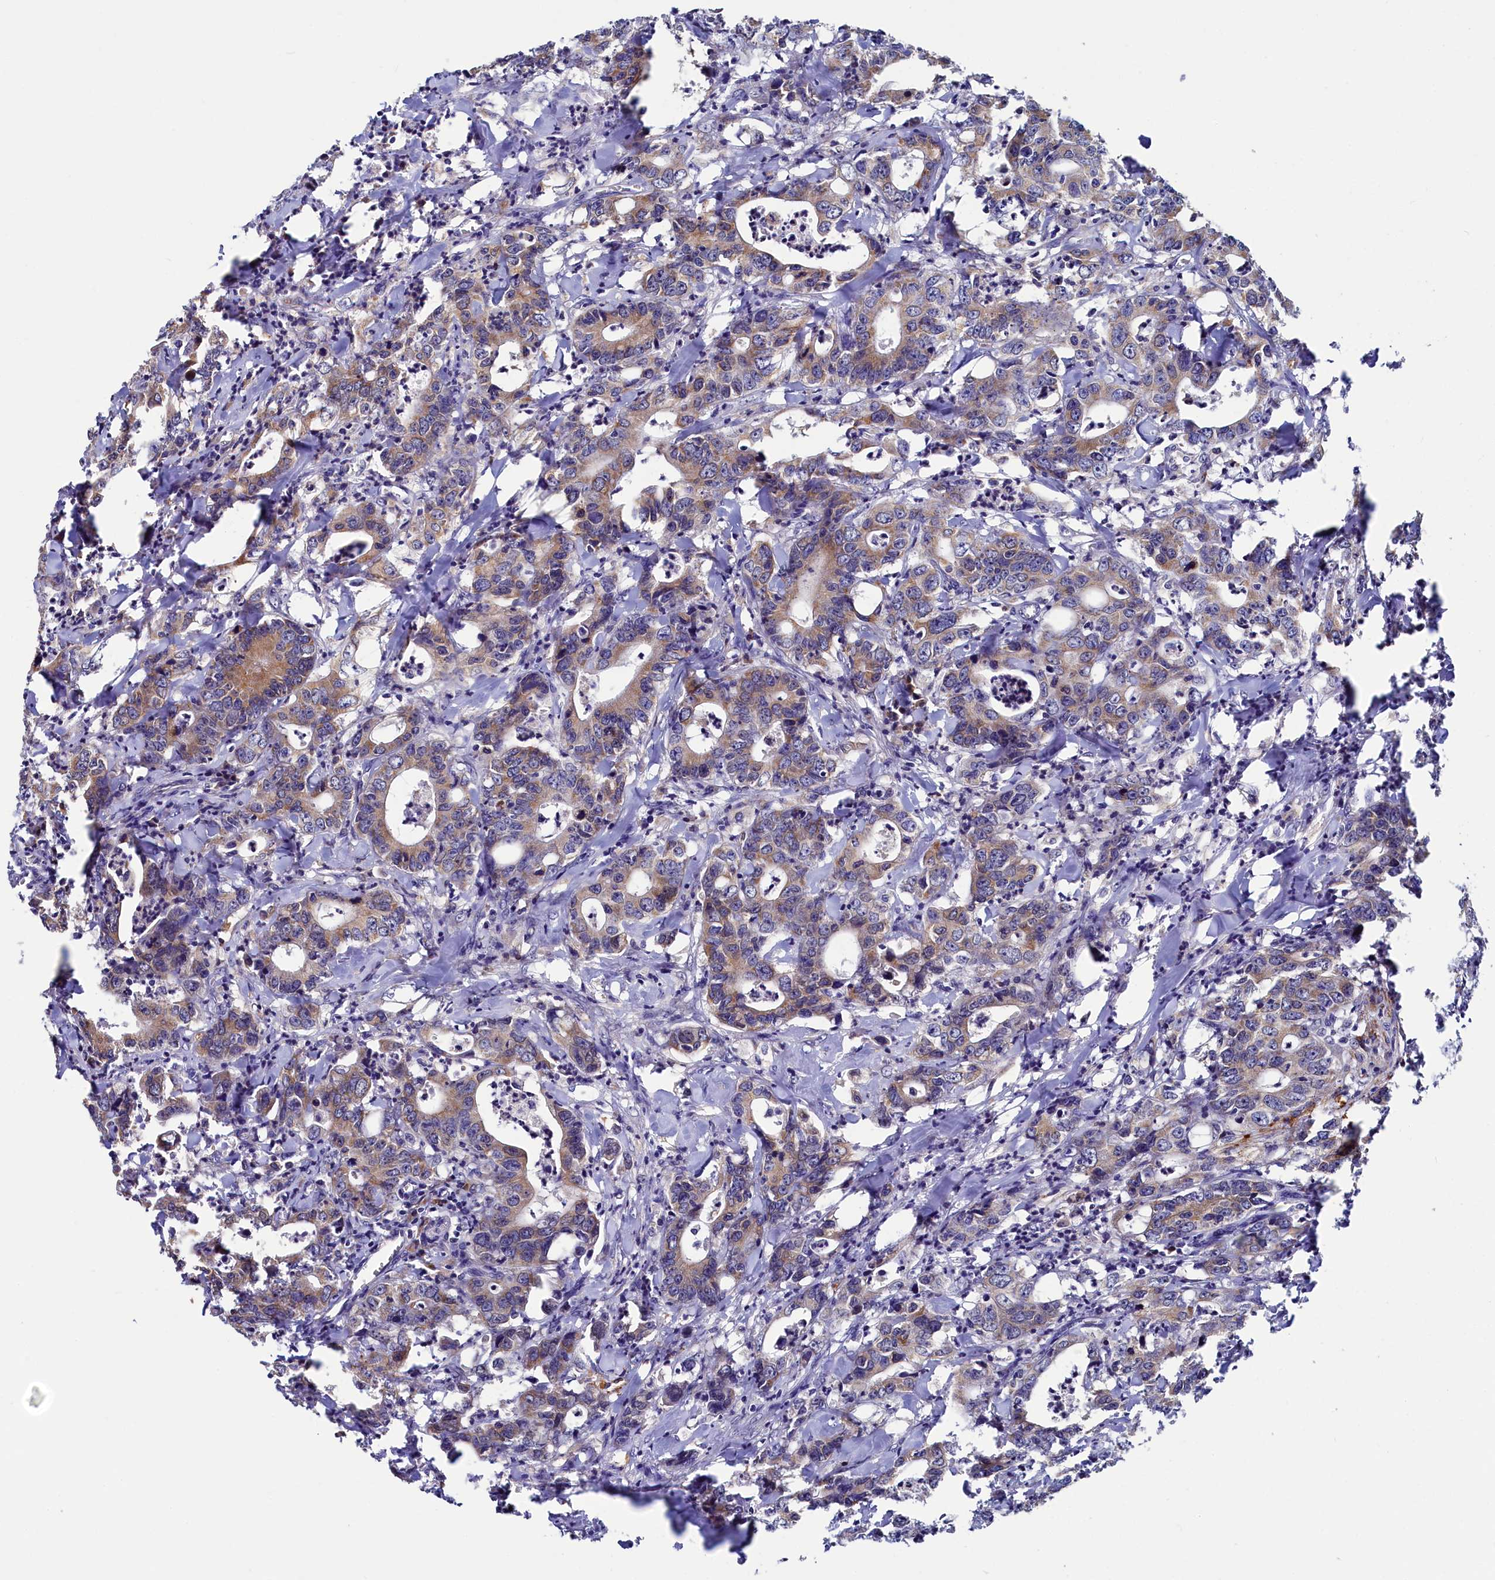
{"staining": {"intensity": "weak", "quantity": ">75%", "location": "cytoplasmic/membranous"}, "tissue": "colorectal cancer", "cell_type": "Tumor cells", "image_type": "cancer", "snomed": [{"axis": "morphology", "description": "Adenocarcinoma, NOS"}, {"axis": "topography", "description": "Colon"}], "caption": "Tumor cells display low levels of weak cytoplasmic/membranous expression in about >75% of cells in human adenocarcinoma (colorectal). (IHC, brightfield microscopy, high magnification).", "gene": "ASTE1", "patient": {"sex": "female", "age": 75}}